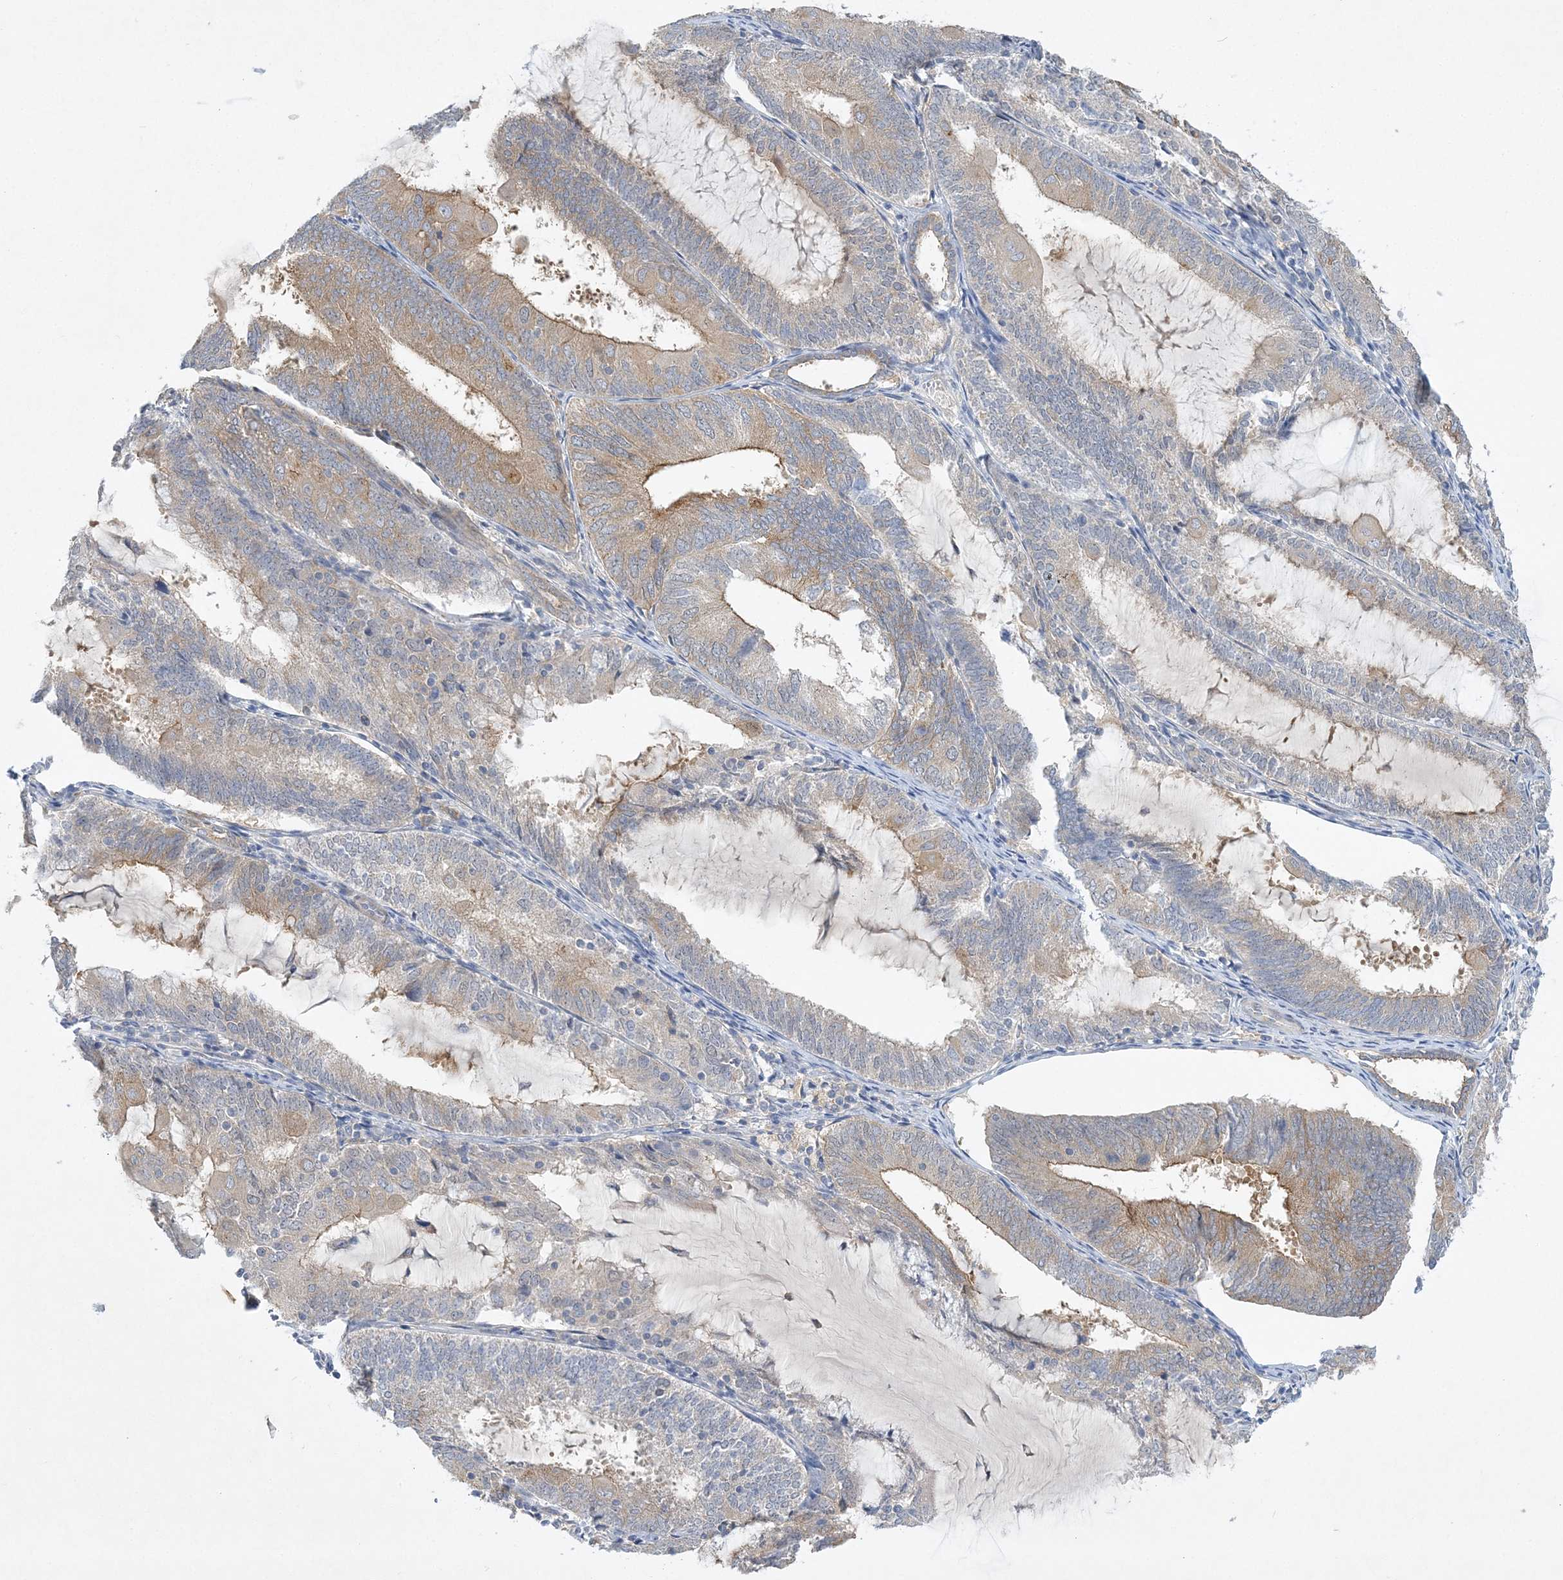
{"staining": {"intensity": "moderate", "quantity": "25%-75%", "location": "cytoplasmic/membranous"}, "tissue": "endometrial cancer", "cell_type": "Tumor cells", "image_type": "cancer", "snomed": [{"axis": "morphology", "description": "Adenocarcinoma, NOS"}, {"axis": "topography", "description": "Endometrium"}], "caption": "Immunohistochemistry of adenocarcinoma (endometrial) displays medium levels of moderate cytoplasmic/membranous staining in approximately 25%-75% of tumor cells.", "gene": "ANKRD35", "patient": {"sex": "female", "age": 81}}